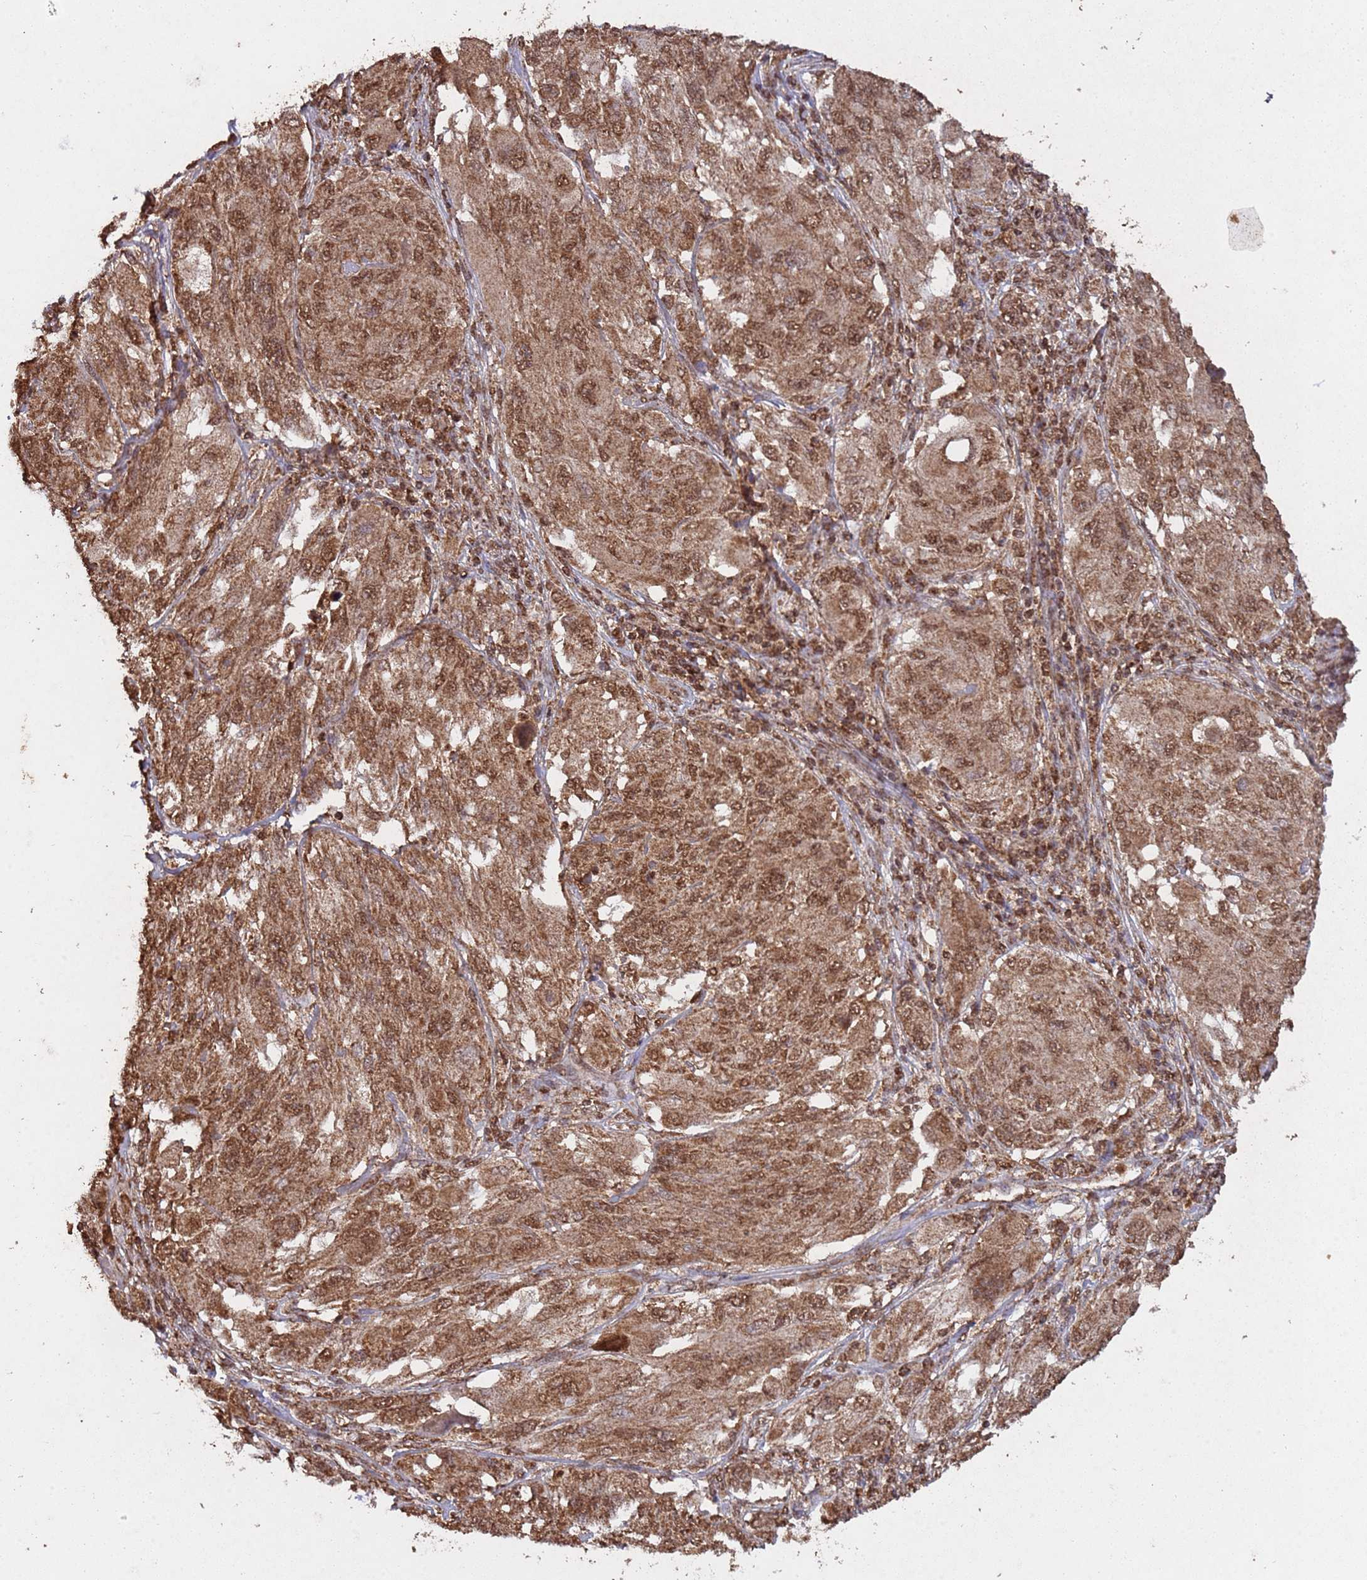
{"staining": {"intensity": "moderate", "quantity": ">75%", "location": "cytoplasmic/membranous,nuclear"}, "tissue": "melanoma", "cell_type": "Tumor cells", "image_type": "cancer", "snomed": [{"axis": "morphology", "description": "Malignant melanoma, NOS"}, {"axis": "topography", "description": "Skin"}], "caption": "Immunohistochemical staining of human malignant melanoma exhibits medium levels of moderate cytoplasmic/membranous and nuclear protein positivity in approximately >75% of tumor cells.", "gene": "HDAC10", "patient": {"sex": "female", "age": 91}}